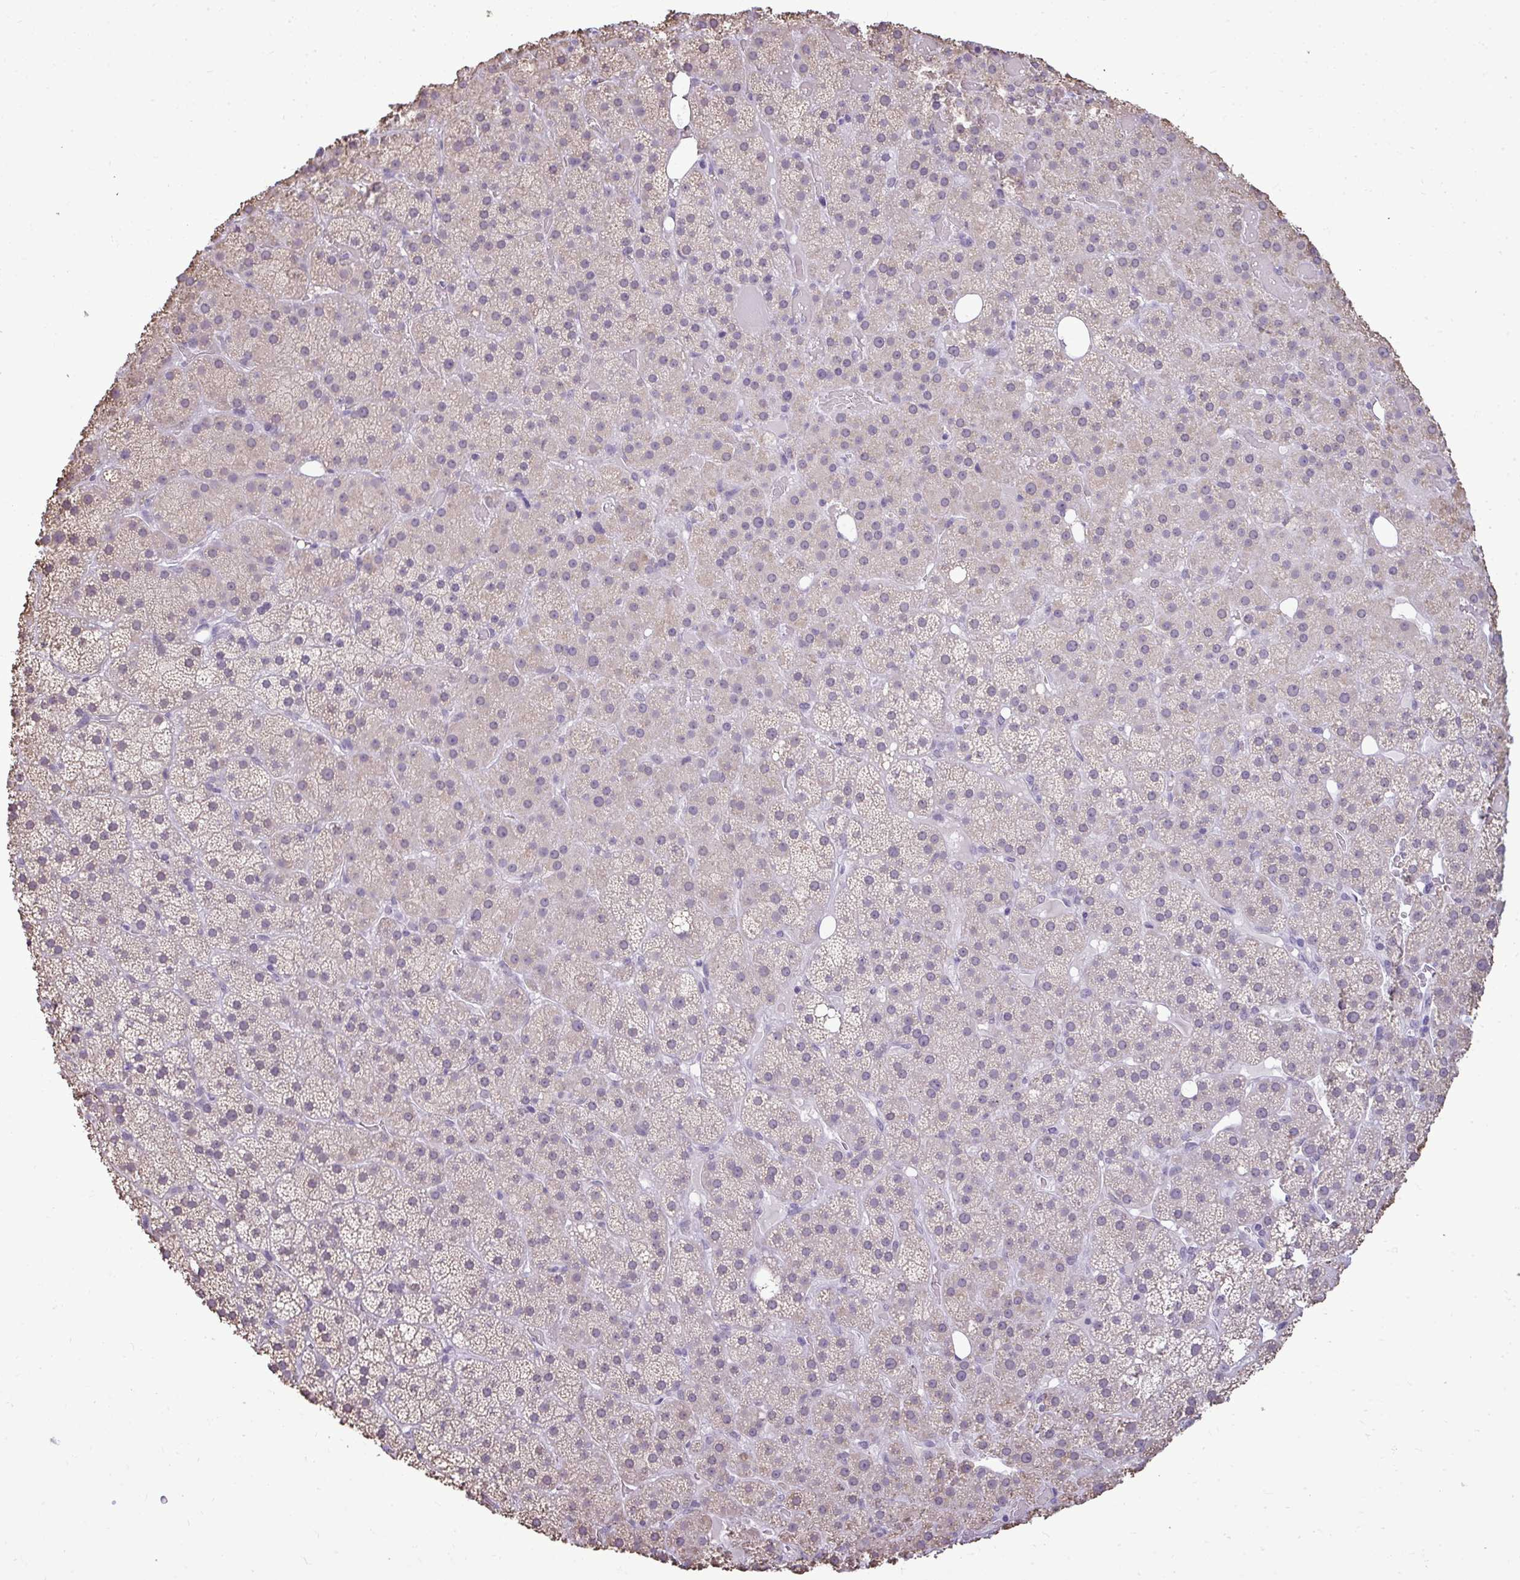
{"staining": {"intensity": "negative", "quantity": "none", "location": "none"}, "tissue": "adrenal gland", "cell_type": "Glandular cells", "image_type": "normal", "snomed": [{"axis": "morphology", "description": "Normal tissue, NOS"}, {"axis": "topography", "description": "Adrenal gland"}], "caption": "IHC image of benign adrenal gland: human adrenal gland stained with DAB reveals no significant protein staining in glandular cells.", "gene": "NPPA", "patient": {"sex": "male", "age": 53}}